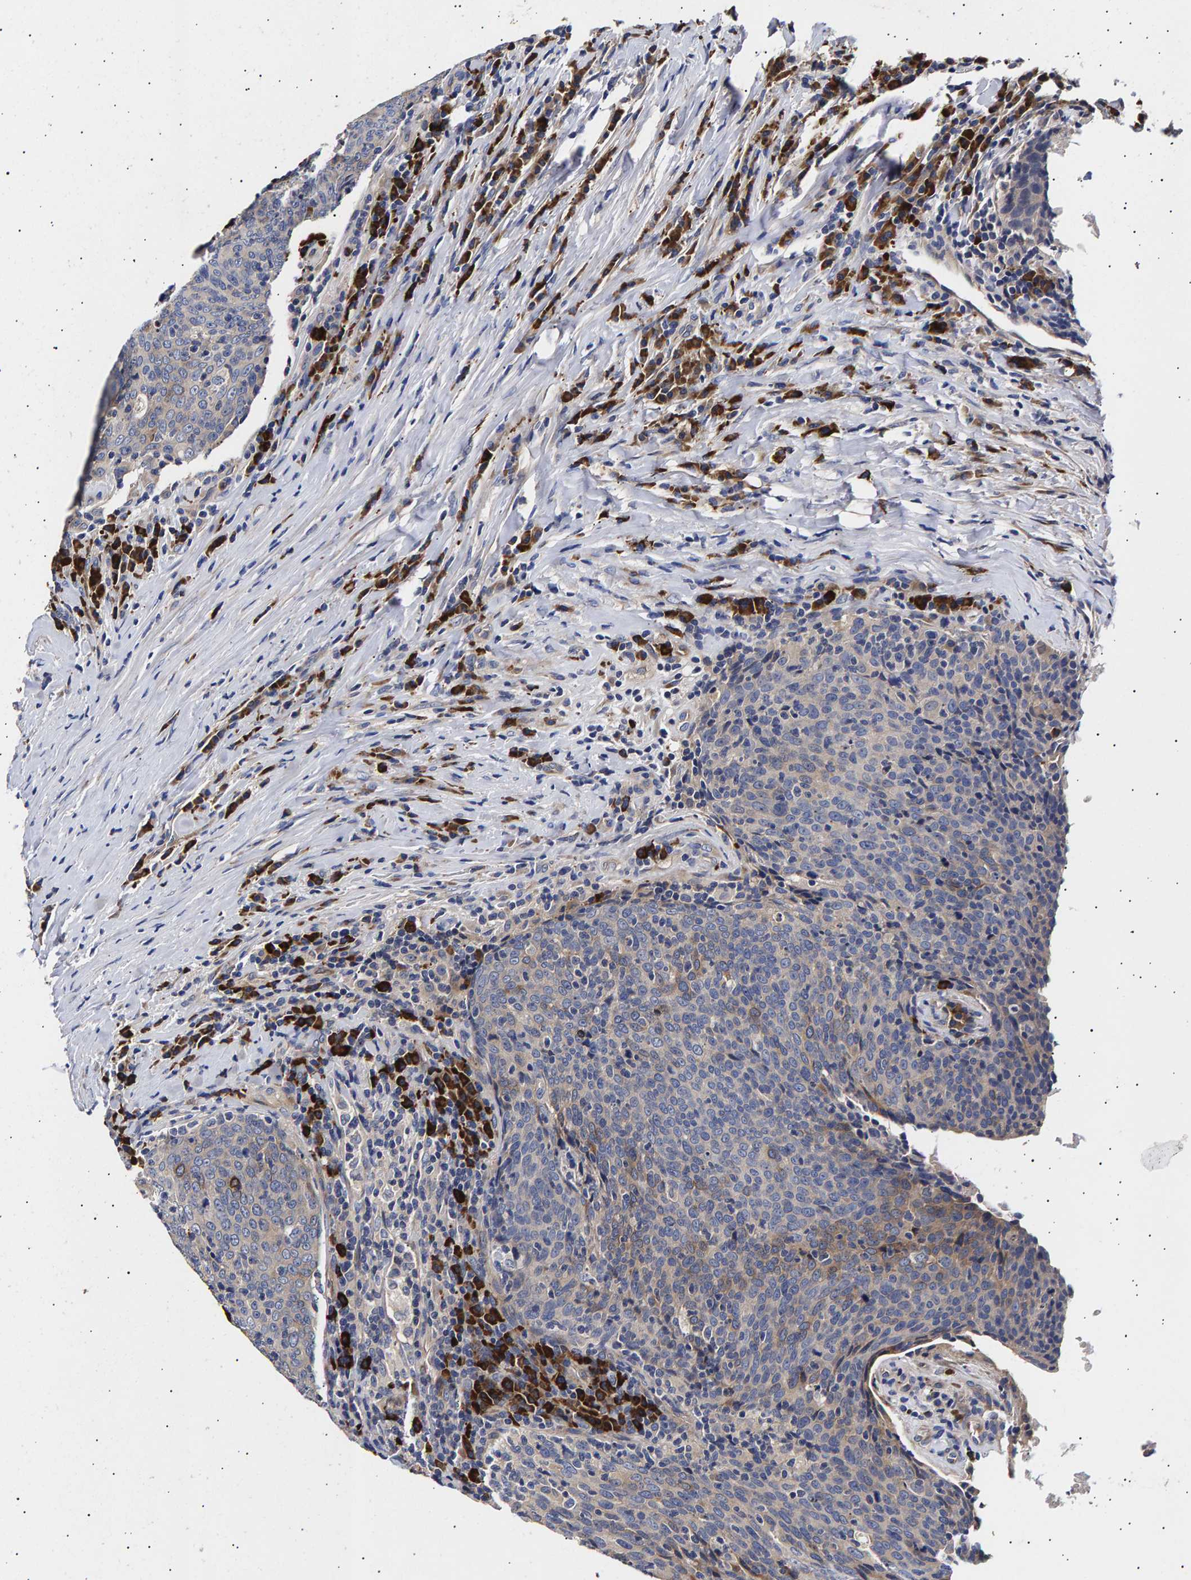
{"staining": {"intensity": "weak", "quantity": "<25%", "location": "cytoplasmic/membranous"}, "tissue": "head and neck cancer", "cell_type": "Tumor cells", "image_type": "cancer", "snomed": [{"axis": "morphology", "description": "Squamous cell carcinoma, NOS"}, {"axis": "morphology", "description": "Squamous cell carcinoma, metastatic, NOS"}, {"axis": "topography", "description": "Lymph node"}, {"axis": "topography", "description": "Head-Neck"}], "caption": "This is a photomicrograph of immunohistochemistry (IHC) staining of head and neck cancer (metastatic squamous cell carcinoma), which shows no positivity in tumor cells.", "gene": "ANKRD40", "patient": {"sex": "male", "age": 62}}